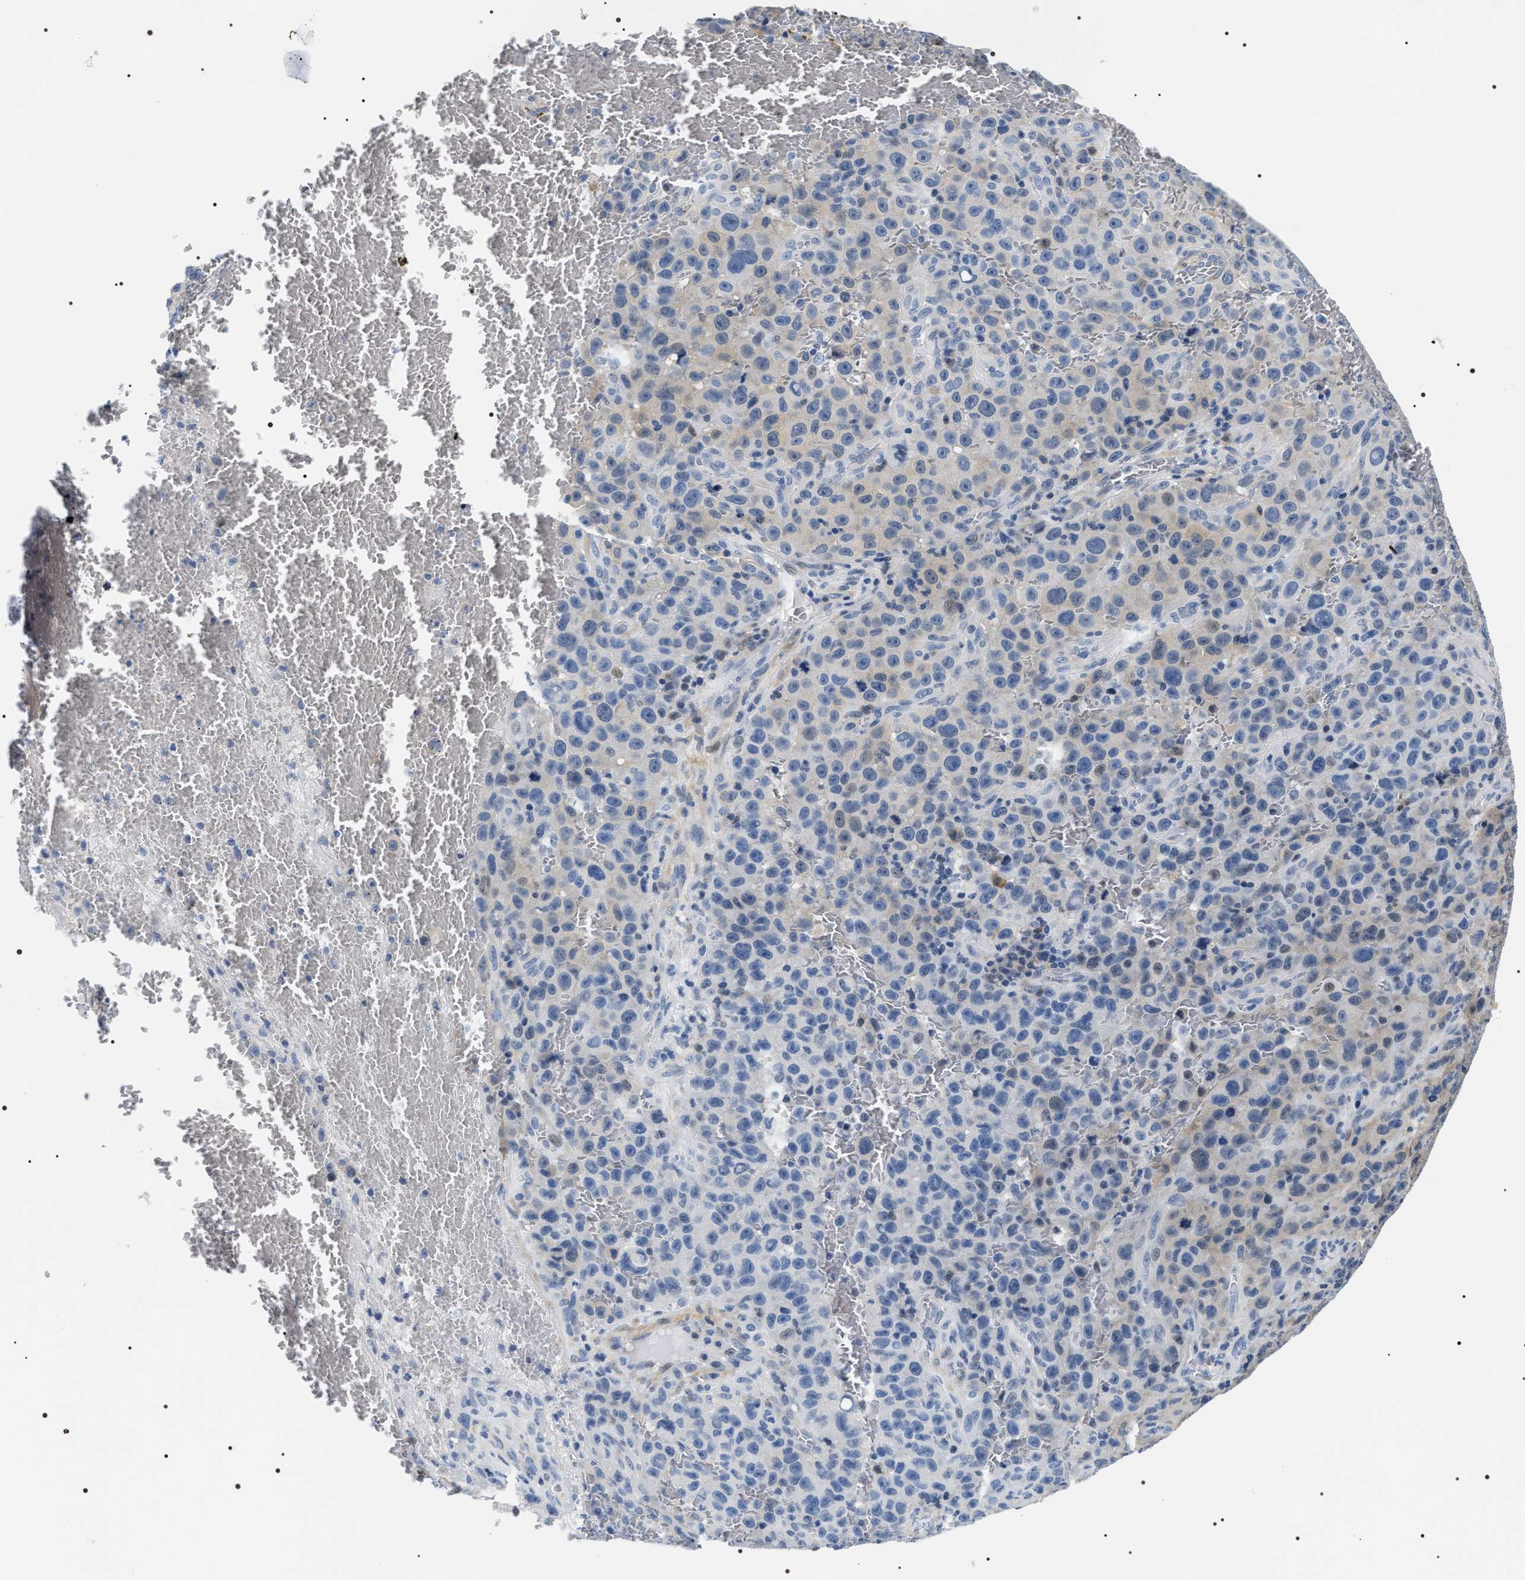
{"staining": {"intensity": "negative", "quantity": "none", "location": "none"}, "tissue": "melanoma", "cell_type": "Tumor cells", "image_type": "cancer", "snomed": [{"axis": "morphology", "description": "Malignant melanoma, NOS"}, {"axis": "topography", "description": "Skin"}], "caption": "Histopathology image shows no protein positivity in tumor cells of melanoma tissue.", "gene": "BAG2", "patient": {"sex": "female", "age": 82}}